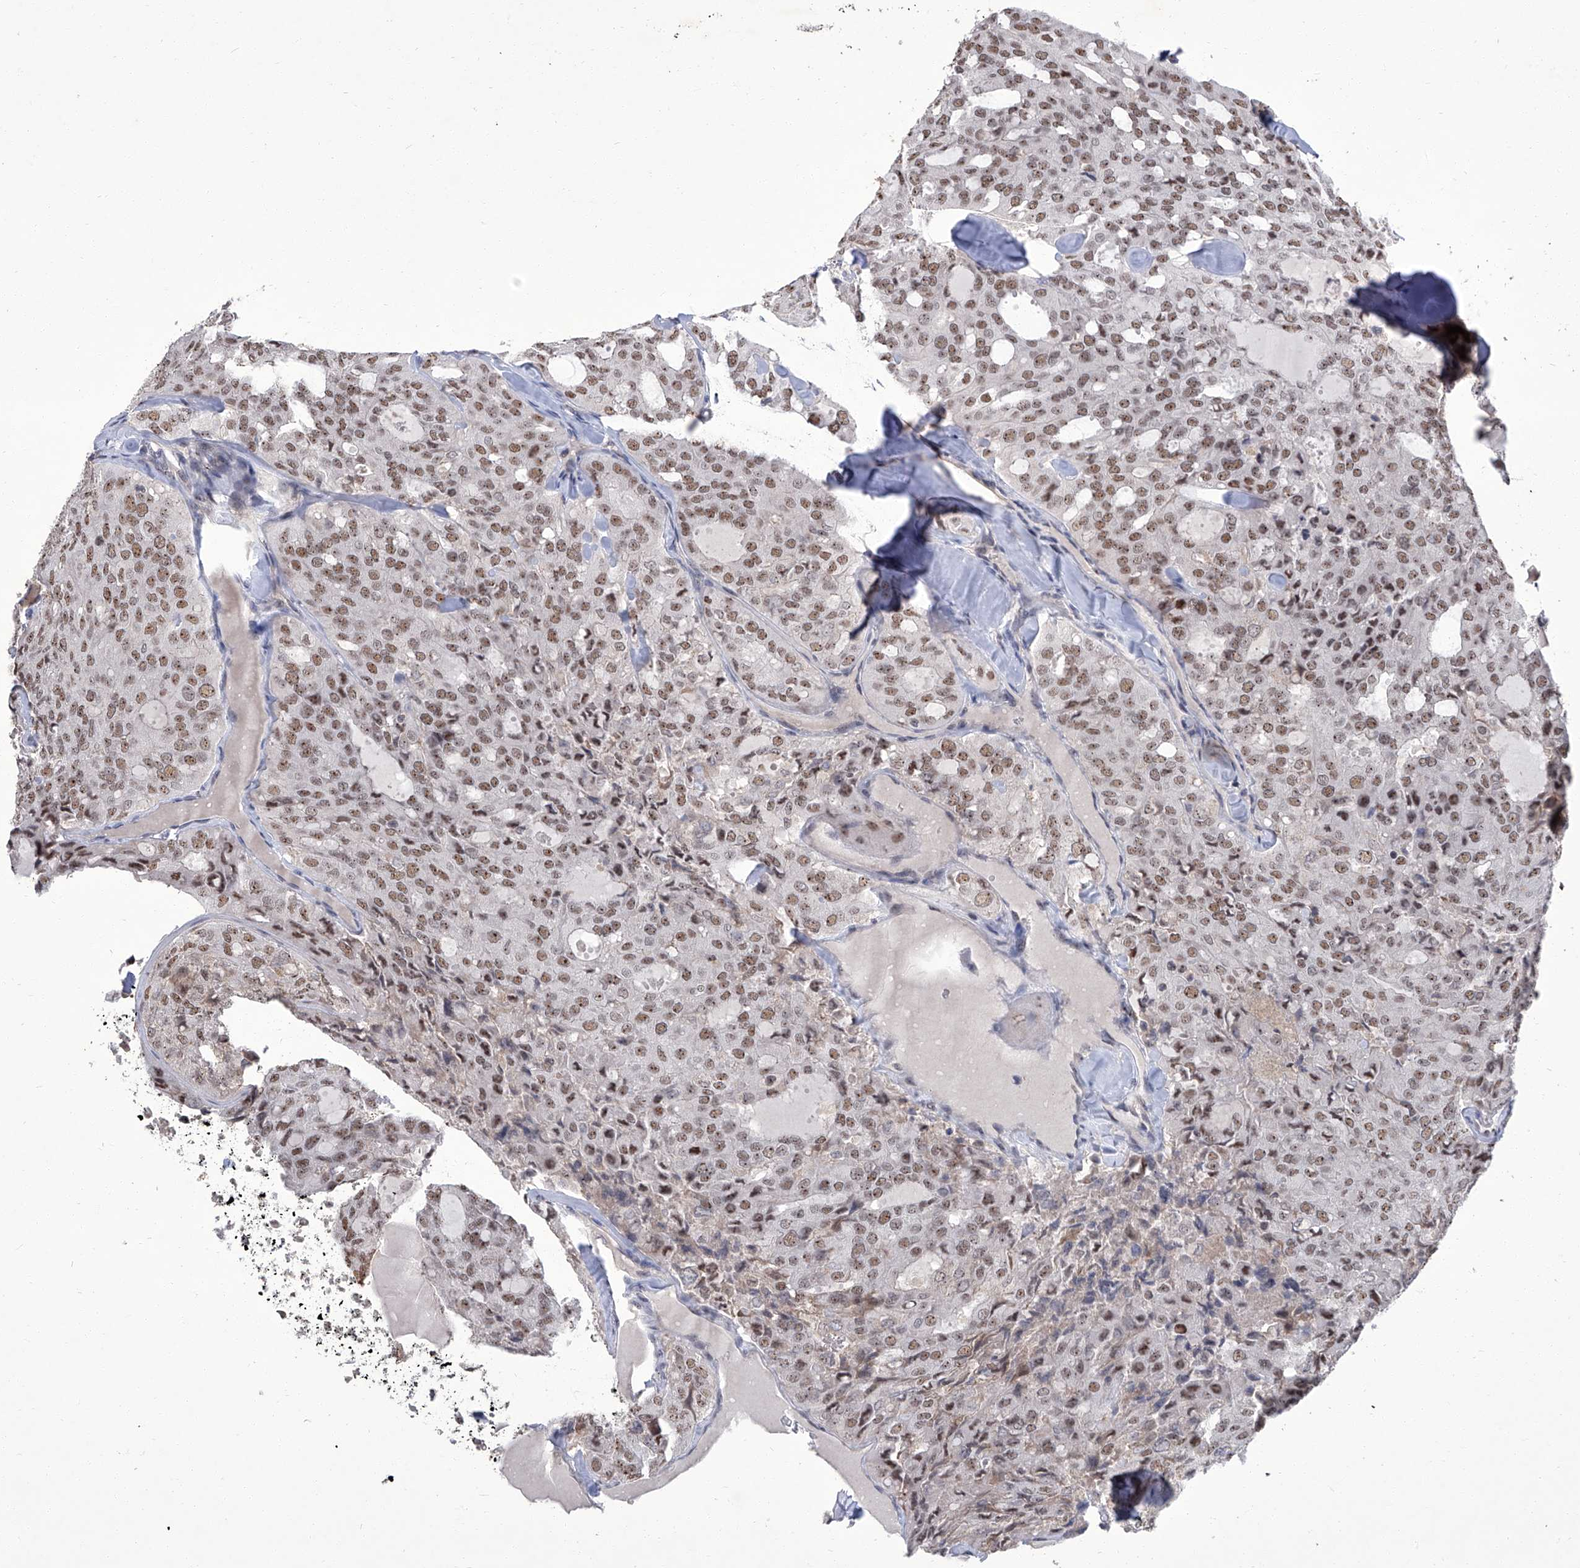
{"staining": {"intensity": "moderate", "quantity": ">75%", "location": "nuclear"}, "tissue": "thyroid cancer", "cell_type": "Tumor cells", "image_type": "cancer", "snomed": [{"axis": "morphology", "description": "Follicular adenoma carcinoma, NOS"}, {"axis": "topography", "description": "Thyroid gland"}], "caption": "Immunohistochemical staining of human thyroid follicular adenoma carcinoma displays medium levels of moderate nuclear protein expression in approximately >75% of tumor cells. The staining was performed using DAB, with brown indicating positive protein expression. Nuclei are stained blue with hematoxylin.", "gene": "CMTR1", "patient": {"sex": "male", "age": 75}}